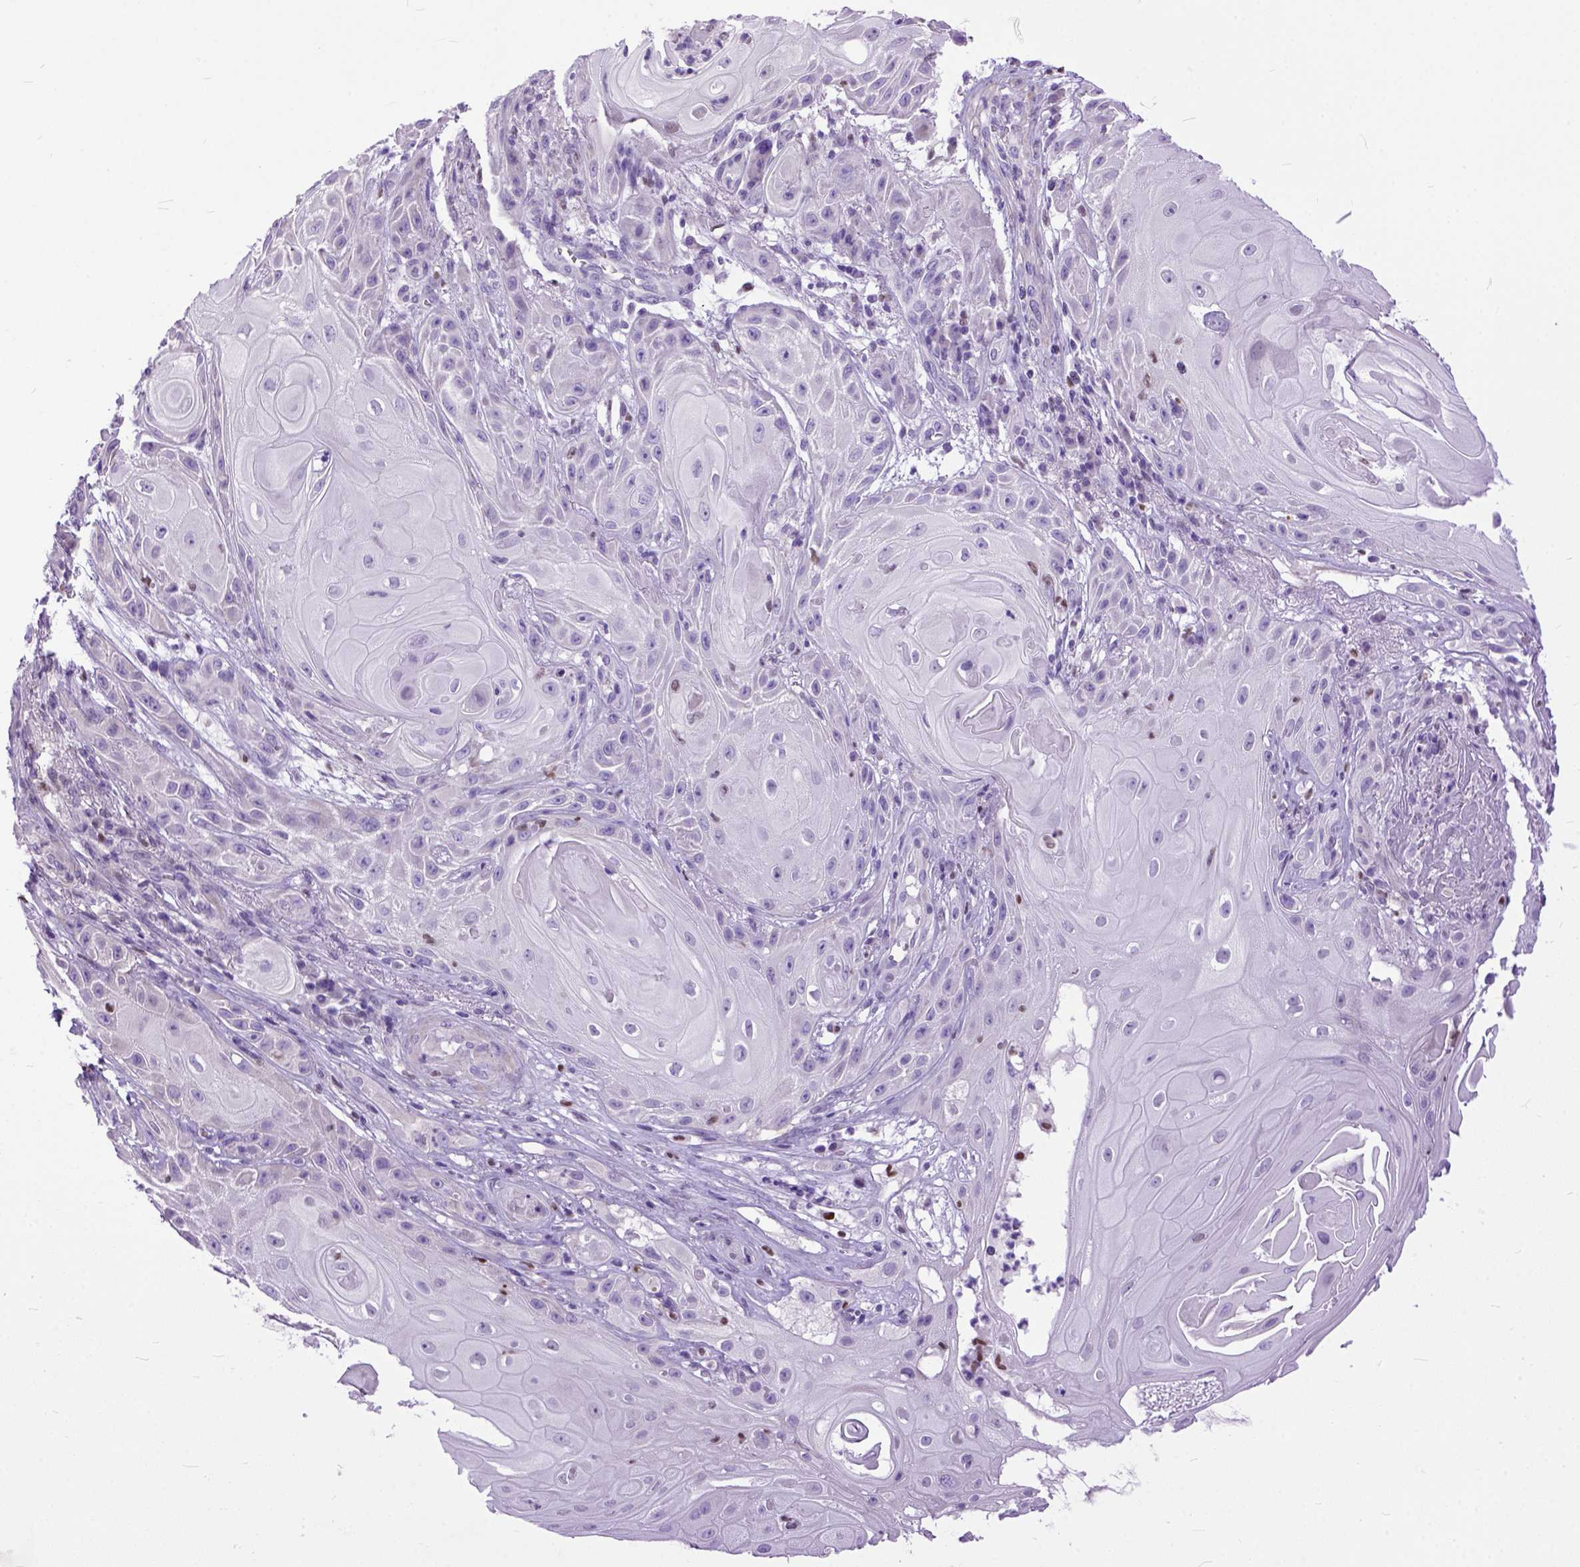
{"staining": {"intensity": "negative", "quantity": "none", "location": "none"}, "tissue": "skin cancer", "cell_type": "Tumor cells", "image_type": "cancer", "snomed": [{"axis": "morphology", "description": "Squamous cell carcinoma, NOS"}, {"axis": "topography", "description": "Skin"}], "caption": "DAB immunohistochemical staining of skin squamous cell carcinoma displays no significant staining in tumor cells. (Stains: DAB immunohistochemistry with hematoxylin counter stain, Microscopy: brightfield microscopy at high magnification).", "gene": "CRB1", "patient": {"sex": "male", "age": 62}}